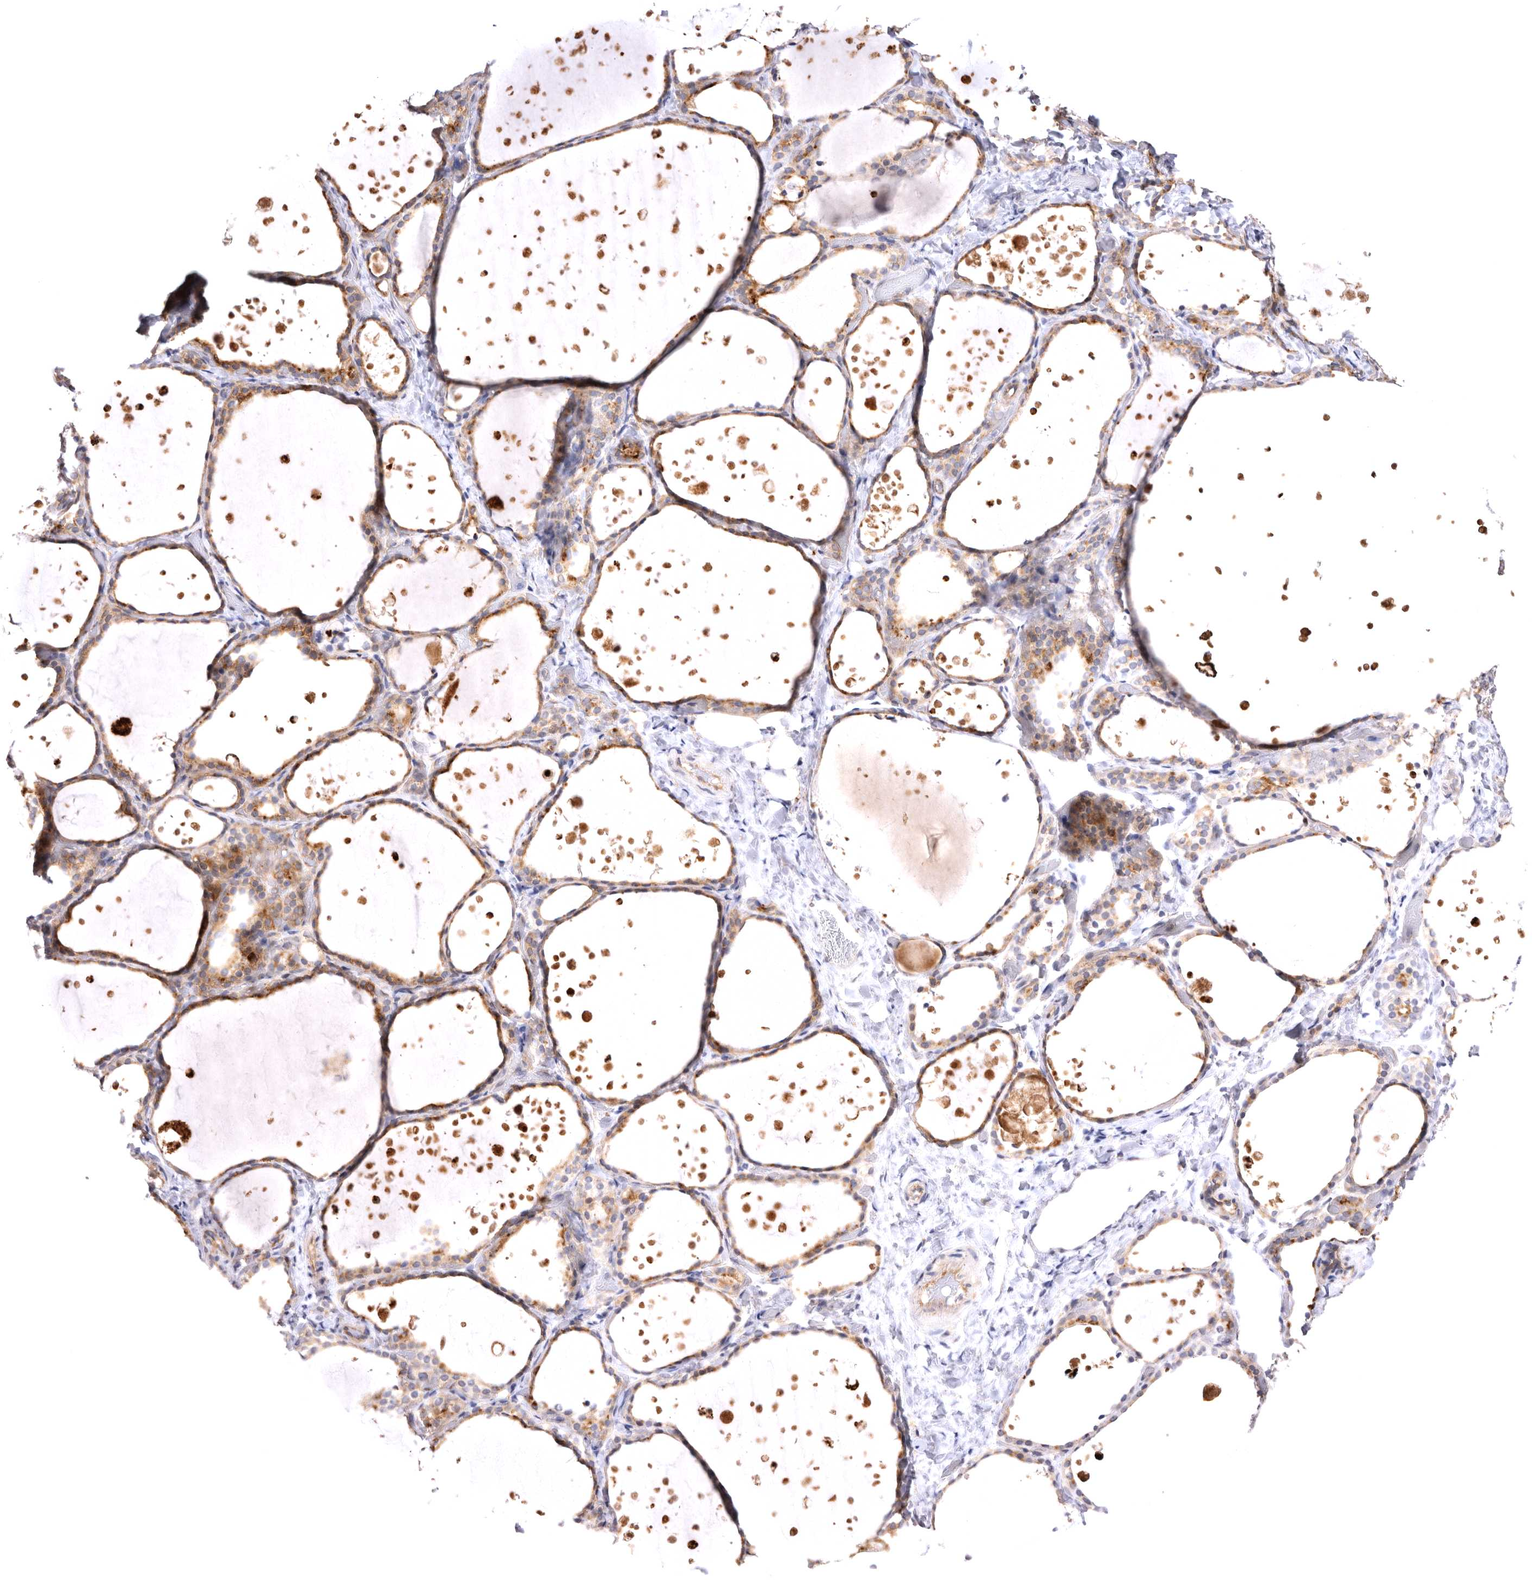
{"staining": {"intensity": "moderate", "quantity": ">75%", "location": "cytoplasmic/membranous"}, "tissue": "thyroid gland", "cell_type": "Glandular cells", "image_type": "normal", "snomed": [{"axis": "morphology", "description": "Normal tissue, NOS"}, {"axis": "topography", "description": "Thyroid gland"}], "caption": "Thyroid gland stained with a brown dye shows moderate cytoplasmic/membranous positive positivity in approximately >75% of glandular cells.", "gene": "VPS45", "patient": {"sex": "female", "age": 44}}